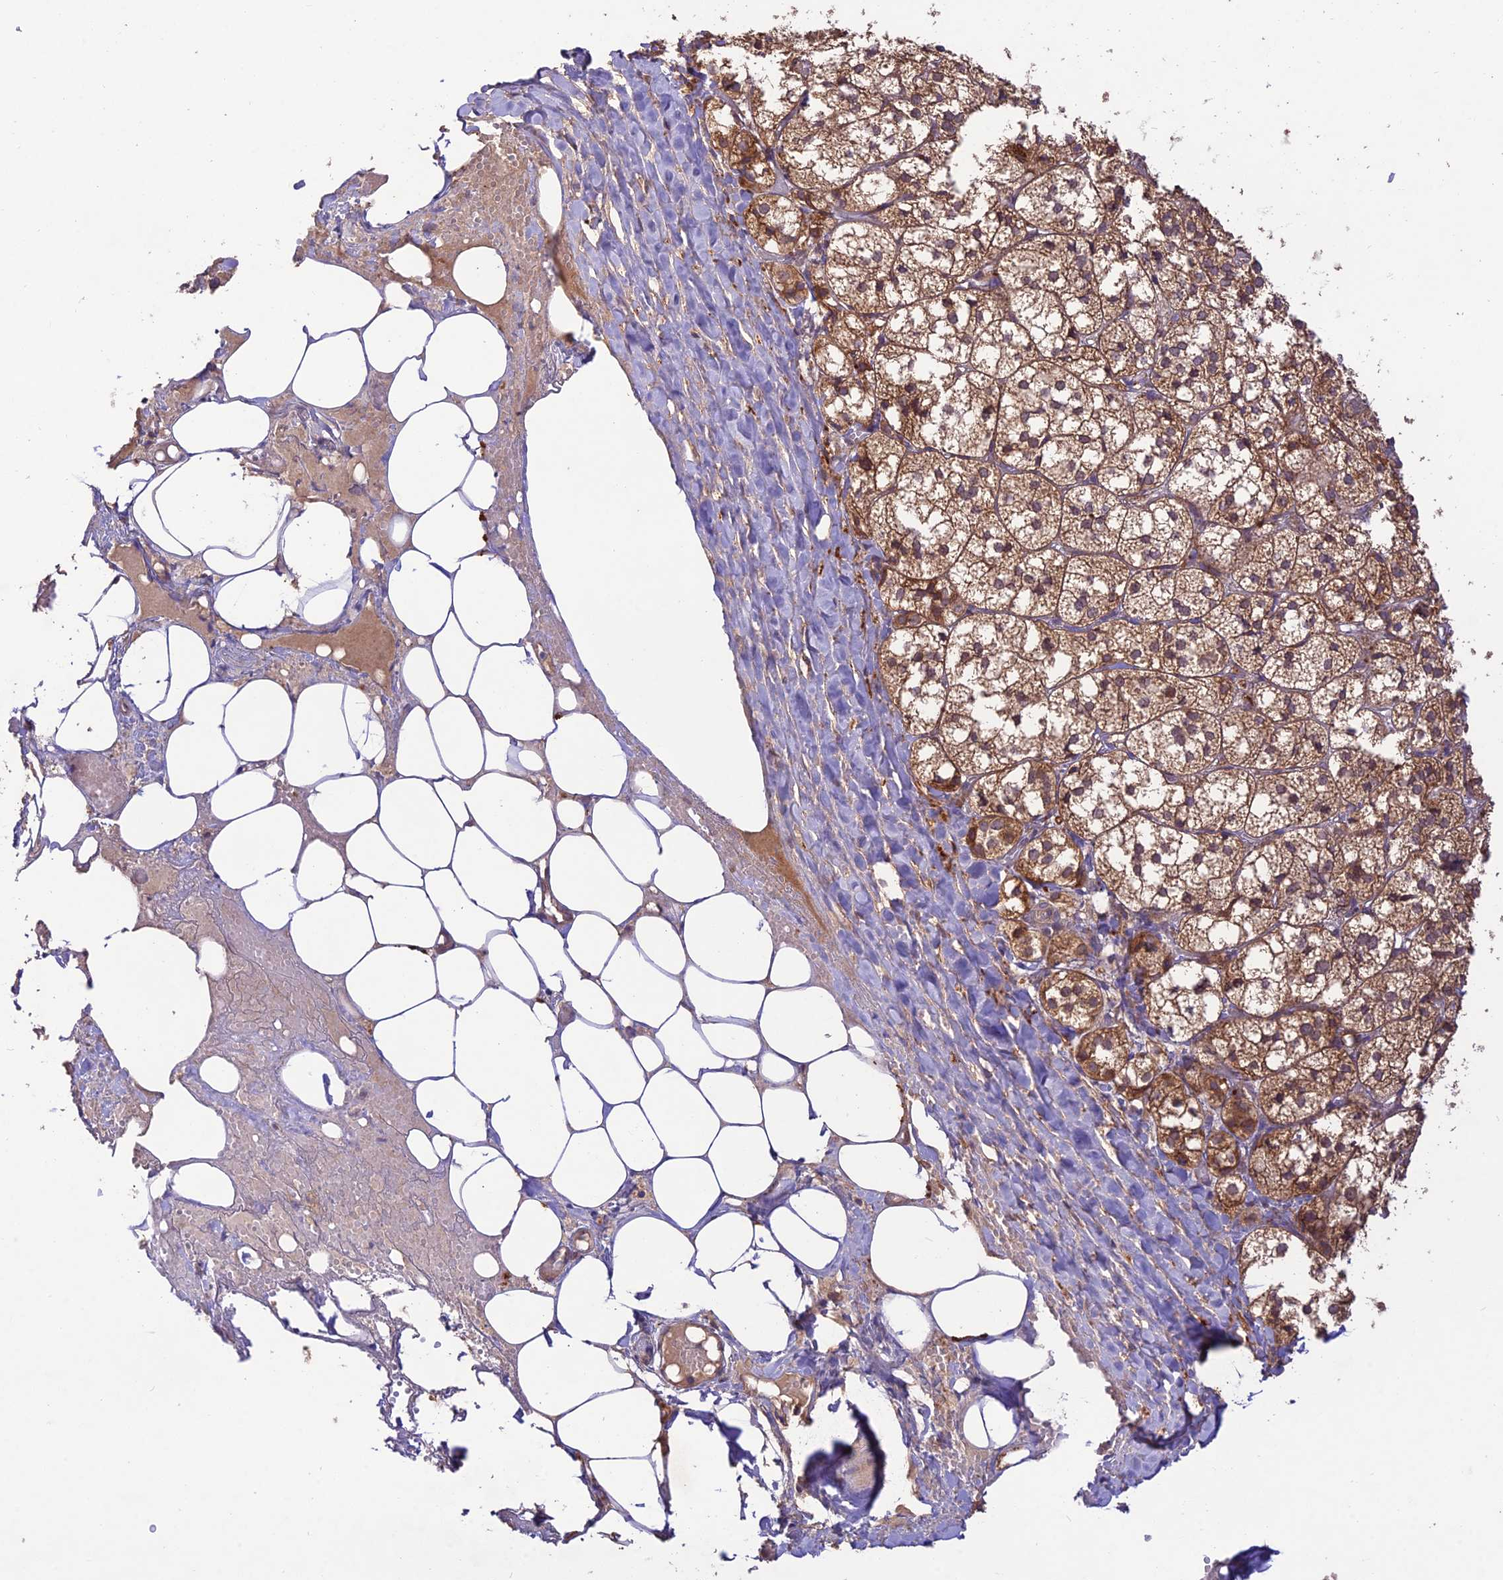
{"staining": {"intensity": "strong", "quantity": ">75%", "location": "cytoplasmic/membranous"}, "tissue": "adrenal gland", "cell_type": "Glandular cells", "image_type": "normal", "snomed": [{"axis": "morphology", "description": "Normal tissue, NOS"}, {"axis": "topography", "description": "Adrenal gland"}], "caption": "Immunohistochemistry micrograph of benign adrenal gland stained for a protein (brown), which shows high levels of strong cytoplasmic/membranous expression in about >75% of glandular cells.", "gene": "TMEM259", "patient": {"sex": "female", "age": 61}}